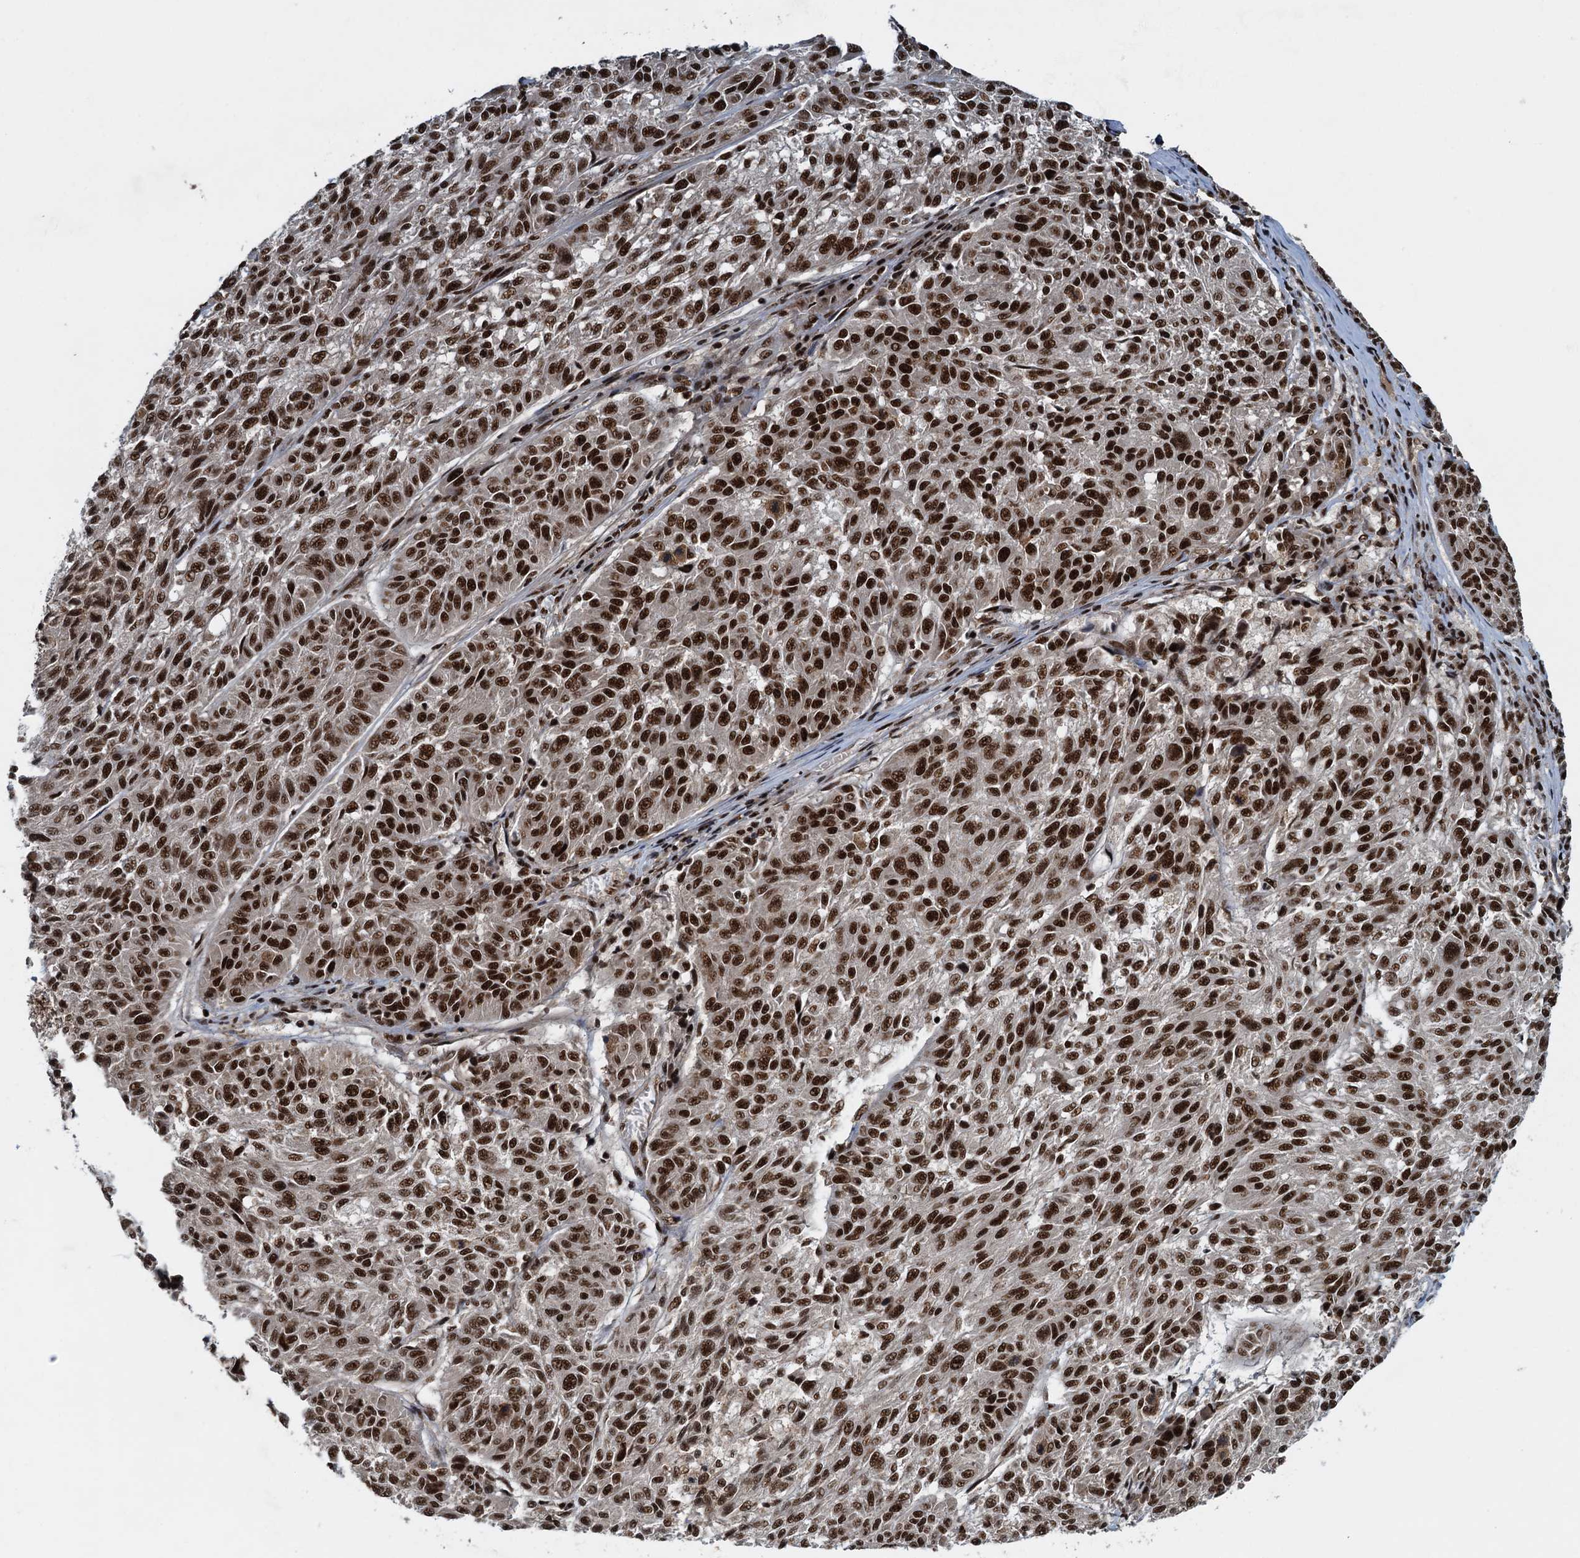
{"staining": {"intensity": "moderate", "quantity": ">75%", "location": "nuclear"}, "tissue": "melanoma", "cell_type": "Tumor cells", "image_type": "cancer", "snomed": [{"axis": "morphology", "description": "Malignant melanoma, NOS"}, {"axis": "topography", "description": "Skin"}], "caption": "An IHC histopathology image of neoplastic tissue is shown. Protein staining in brown labels moderate nuclear positivity in malignant melanoma within tumor cells. The staining was performed using DAB, with brown indicating positive protein expression. Nuclei are stained blue with hematoxylin.", "gene": "ZC3H18", "patient": {"sex": "male", "age": 53}}